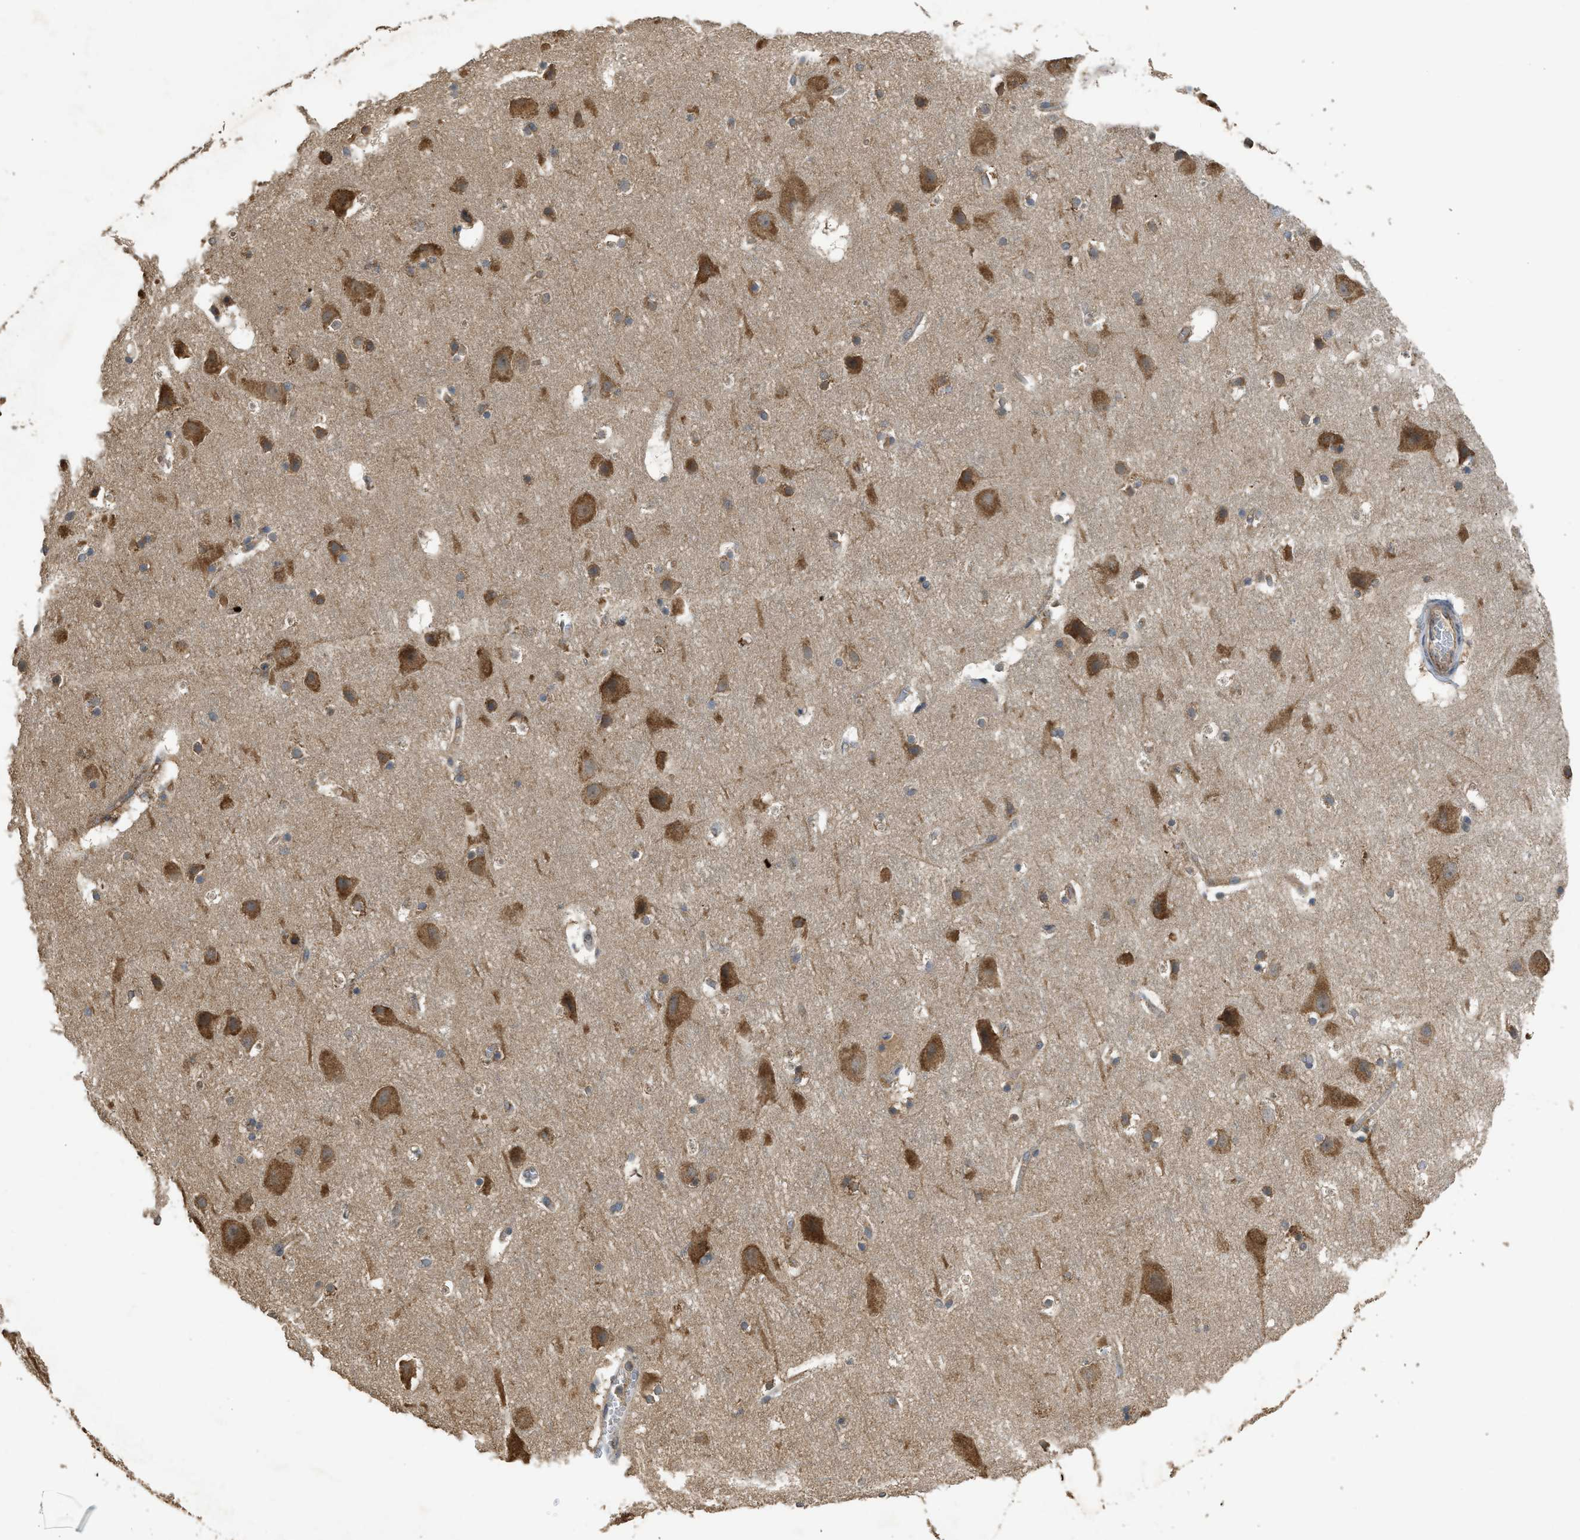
{"staining": {"intensity": "moderate", "quantity": ">75%", "location": "cytoplasmic/membranous"}, "tissue": "cerebral cortex", "cell_type": "Endothelial cells", "image_type": "normal", "snomed": [{"axis": "morphology", "description": "Normal tissue, NOS"}, {"axis": "topography", "description": "Cerebral cortex"}], "caption": "Immunohistochemistry (IHC) micrograph of benign cerebral cortex stained for a protein (brown), which shows medium levels of moderate cytoplasmic/membranous expression in approximately >75% of endothelial cells.", "gene": "HIP1R", "patient": {"sex": "male", "age": 45}}